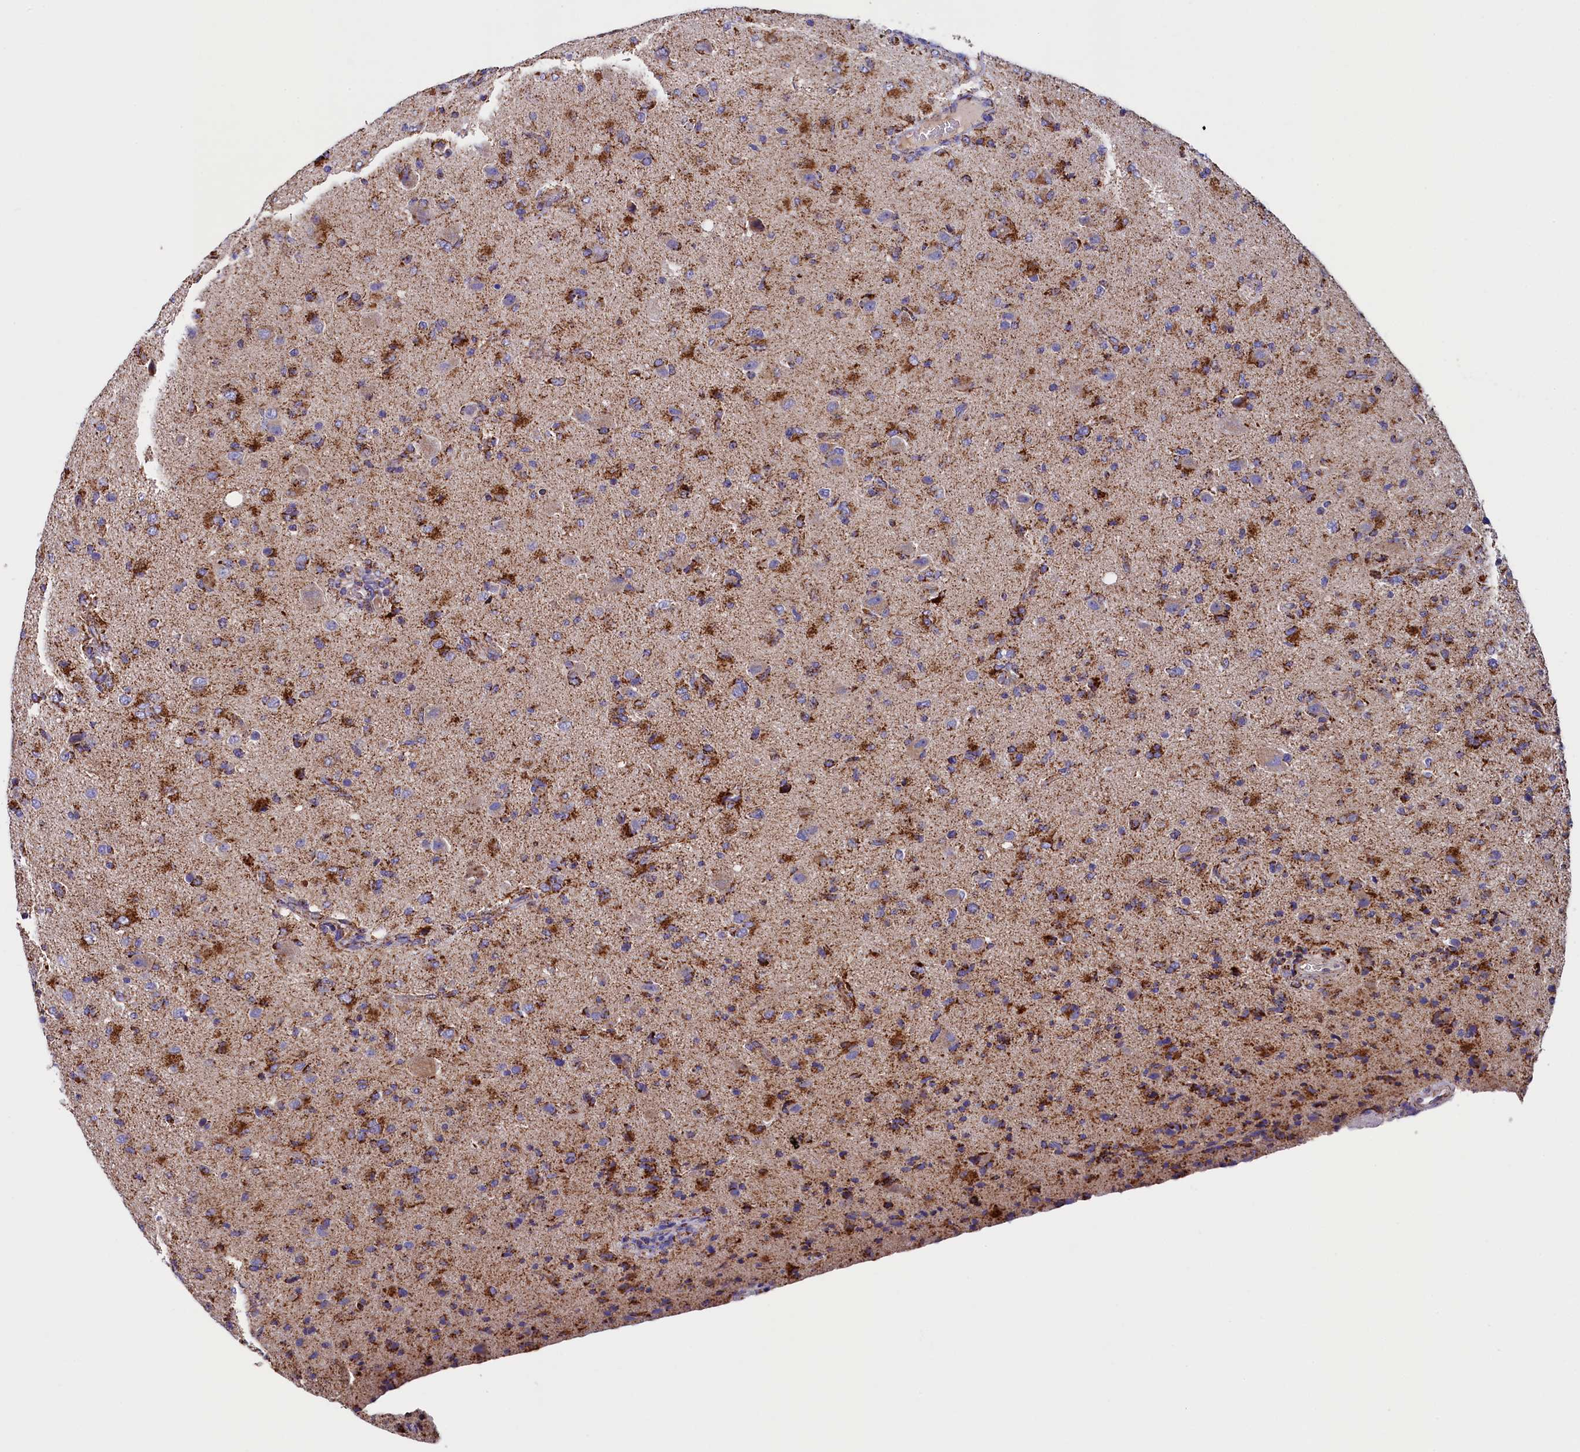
{"staining": {"intensity": "strong", "quantity": ">75%", "location": "cytoplasmic/membranous"}, "tissue": "glioma", "cell_type": "Tumor cells", "image_type": "cancer", "snomed": [{"axis": "morphology", "description": "Glioma, malignant, High grade"}, {"axis": "topography", "description": "Brain"}], "caption": "Glioma tissue reveals strong cytoplasmic/membranous positivity in about >75% of tumor cells, visualized by immunohistochemistry. Immunohistochemistry (ihc) stains the protein of interest in brown and the nuclei are stained blue.", "gene": "SLC39A3", "patient": {"sex": "female", "age": 57}}